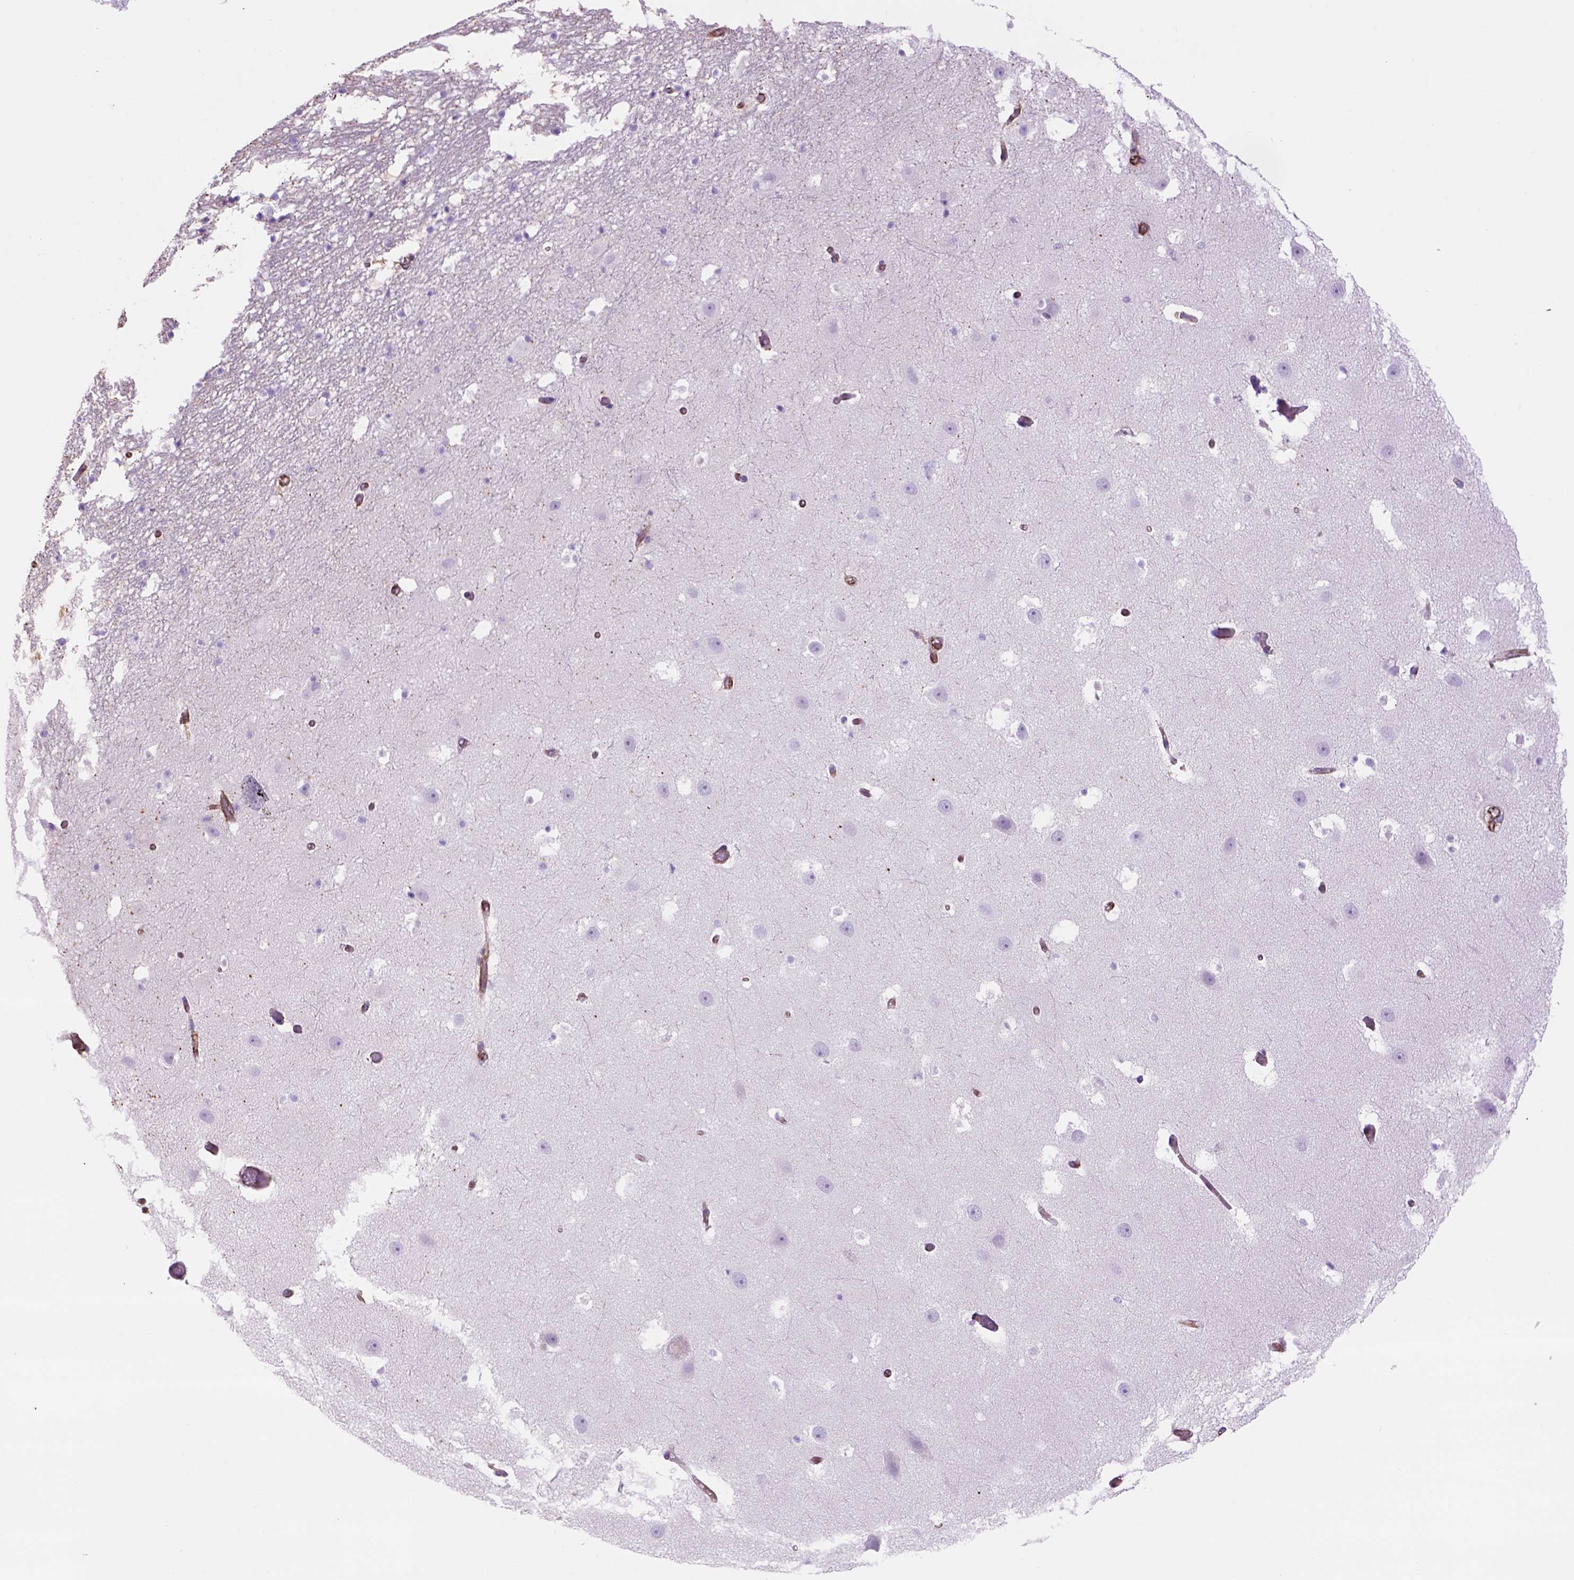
{"staining": {"intensity": "negative", "quantity": "none", "location": "none"}, "tissue": "hippocampus", "cell_type": "Glial cells", "image_type": "normal", "snomed": [{"axis": "morphology", "description": "Normal tissue, NOS"}, {"axis": "topography", "description": "Hippocampus"}], "caption": "This micrograph is of unremarkable hippocampus stained with immunohistochemistry (IHC) to label a protein in brown with the nuclei are counter-stained blue. There is no expression in glial cells.", "gene": "ZZZ3", "patient": {"sex": "male", "age": 26}}